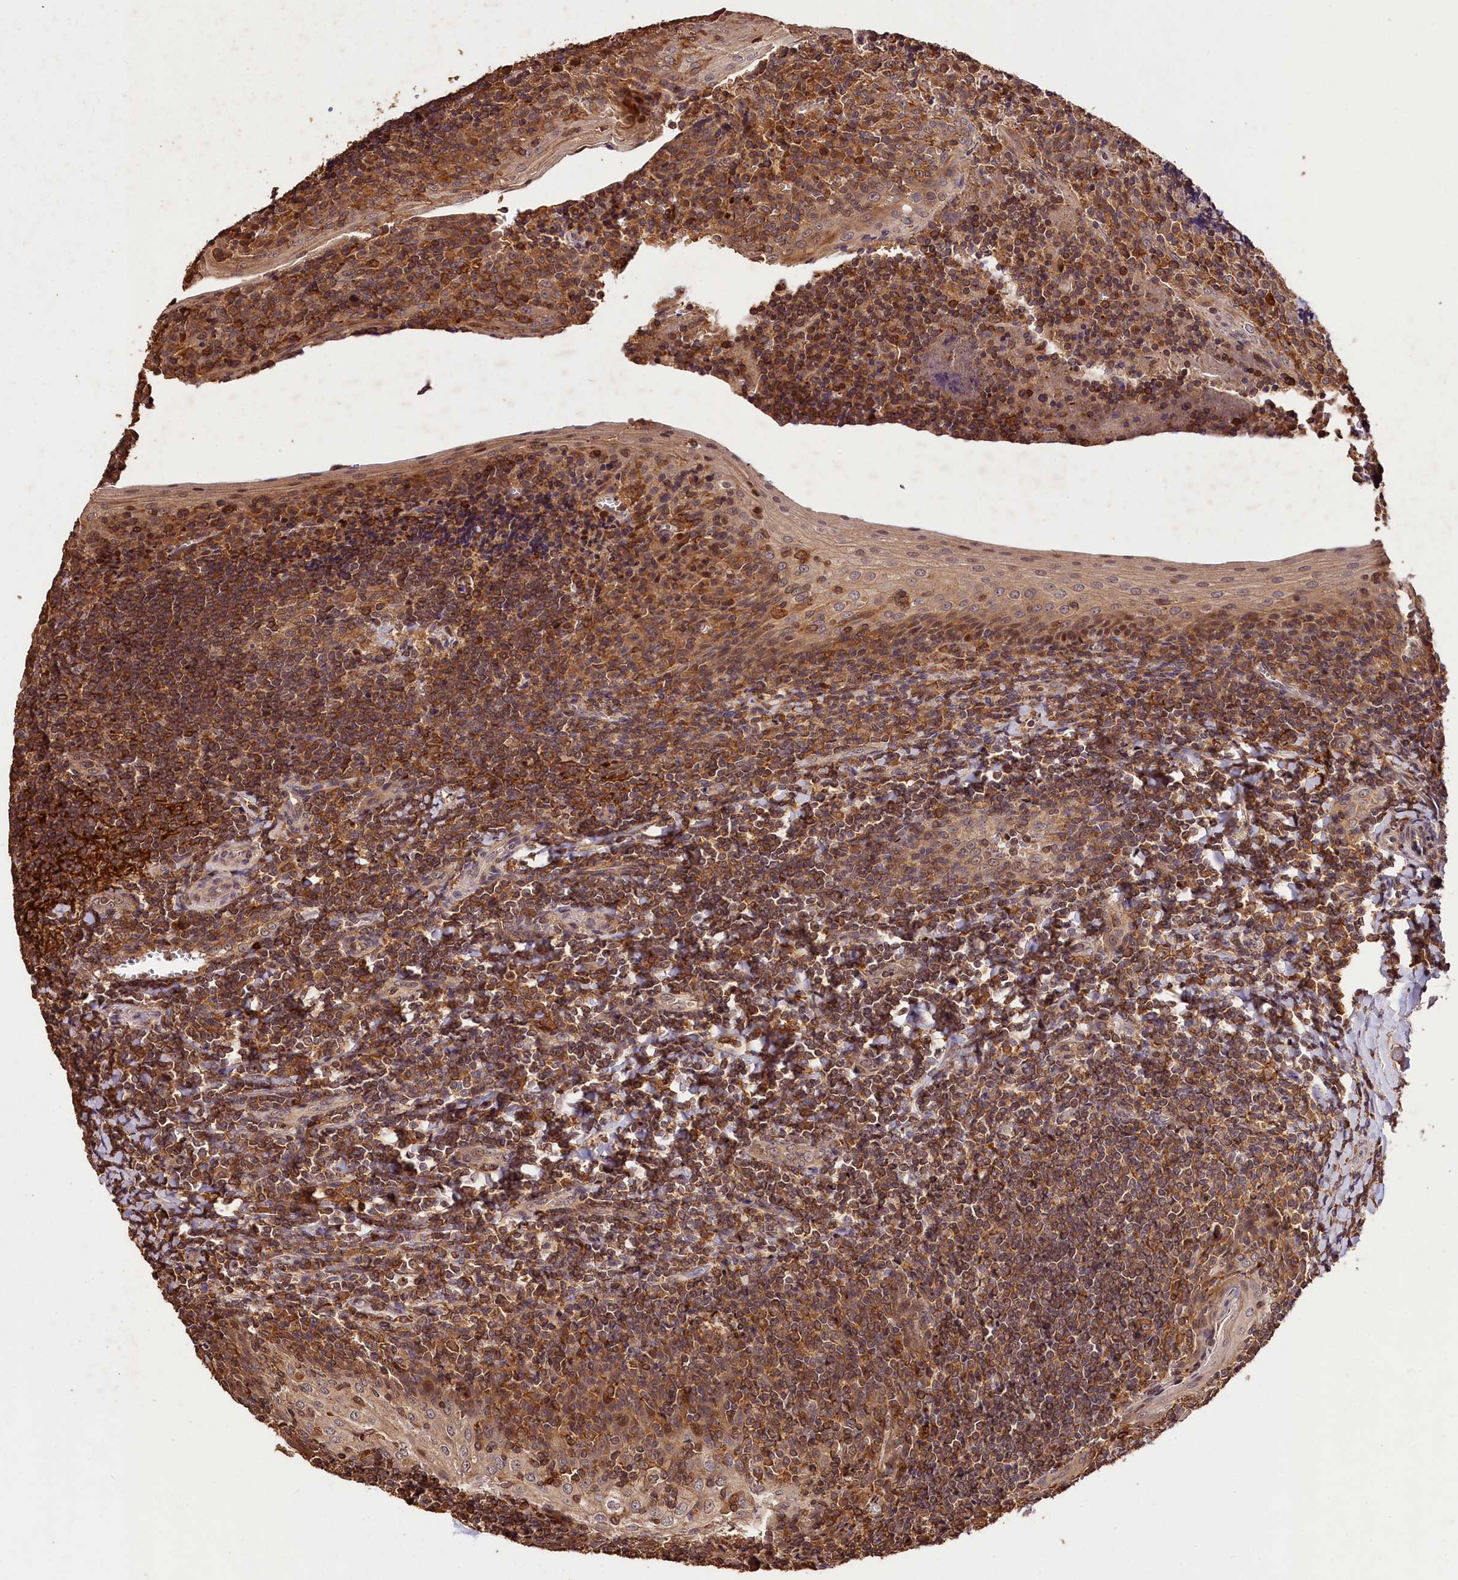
{"staining": {"intensity": "weak", "quantity": "25%-75%", "location": "cytoplasmic/membranous"}, "tissue": "tonsil", "cell_type": "Germinal center cells", "image_type": "normal", "snomed": [{"axis": "morphology", "description": "Normal tissue, NOS"}, {"axis": "topography", "description": "Tonsil"}], "caption": "Immunohistochemistry (IHC) of unremarkable human tonsil demonstrates low levels of weak cytoplasmic/membranous positivity in approximately 25%-75% of germinal center cells.", "gene": "KPTN", "patient": {"sex": "male", "age": 27}}